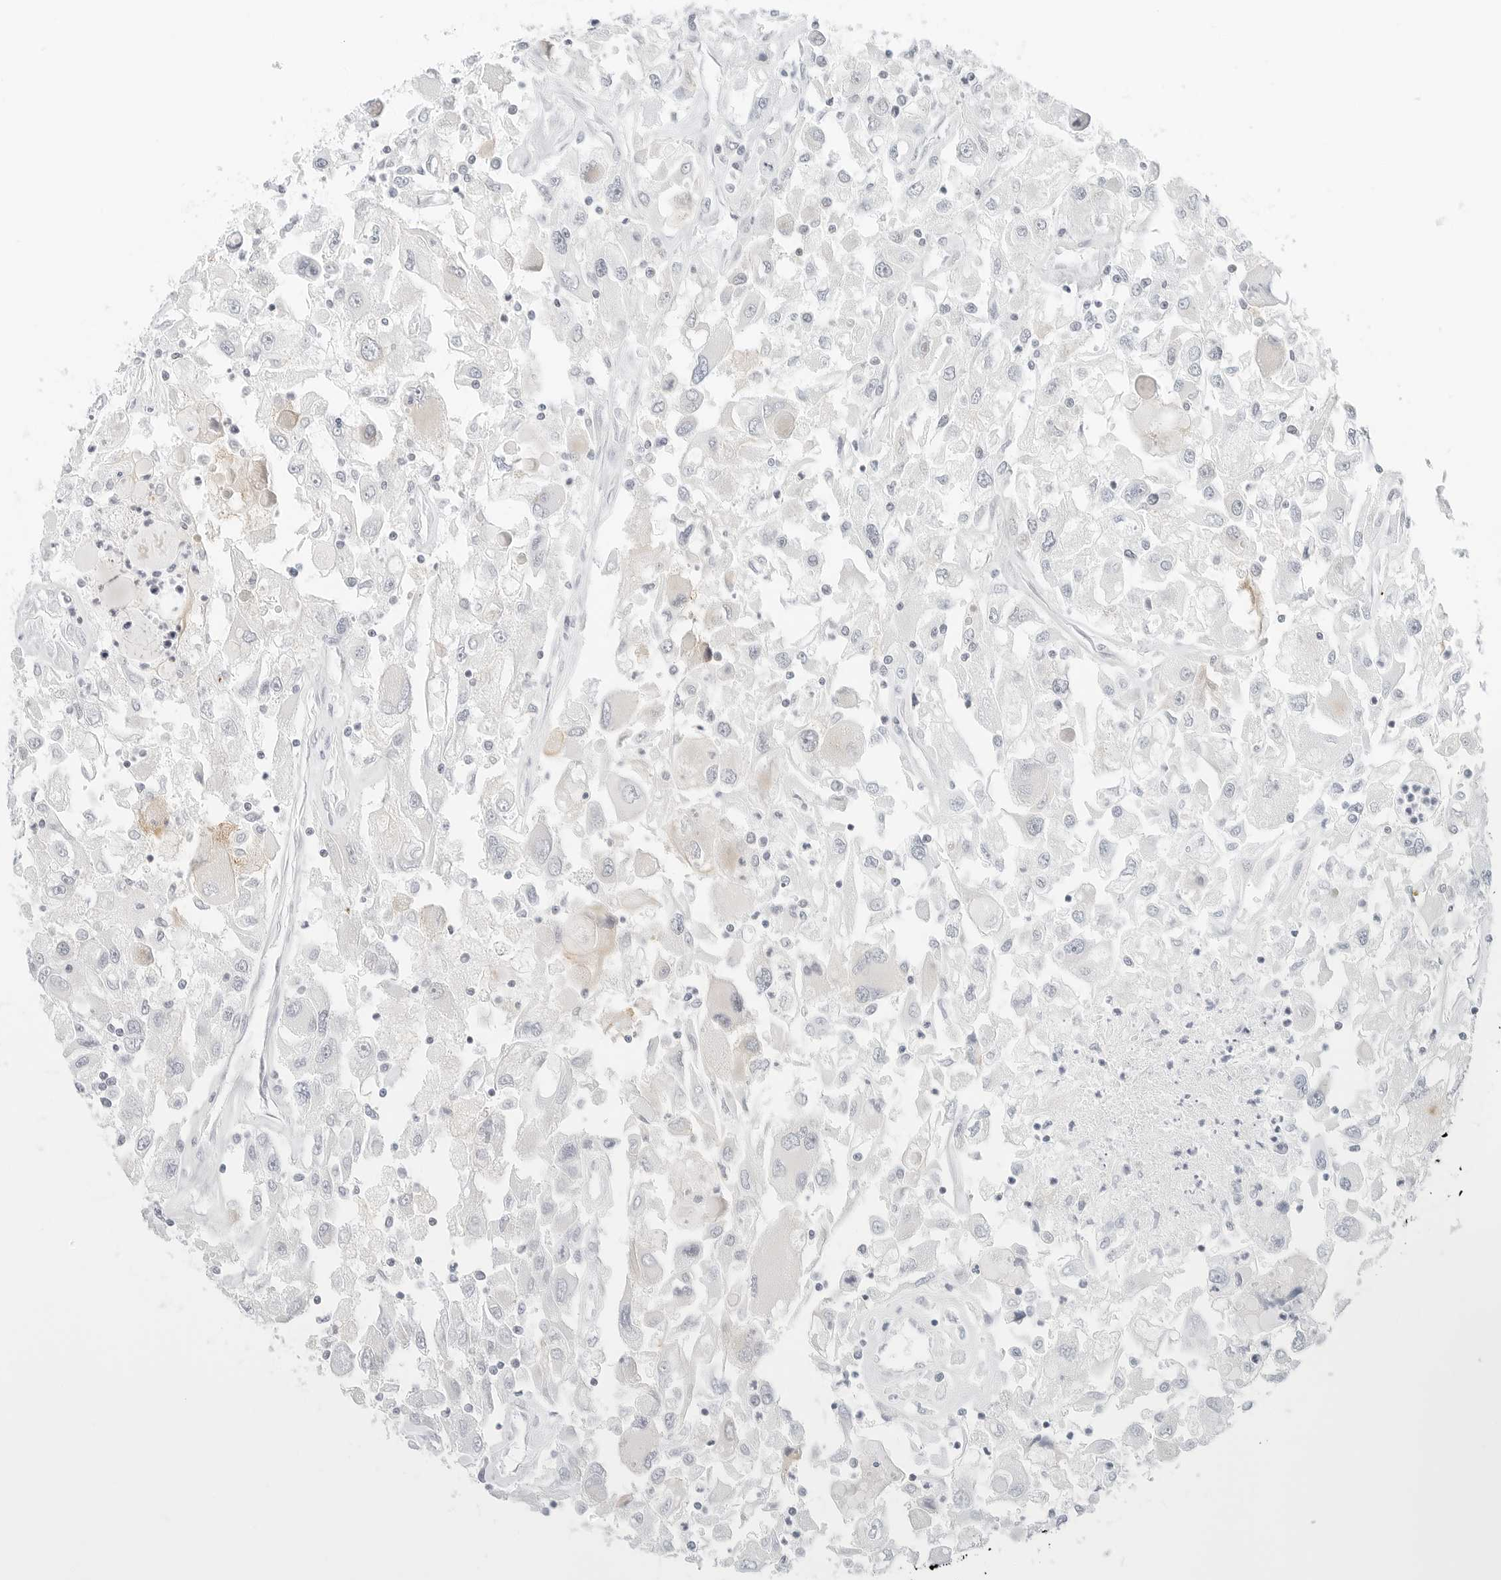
{"staining": {"intensity": "negative", "quantity": "none", "location": "none"}, "tissue": "renal cancer", "cell_type": "Tumor cells", "image_type": "cancer", "snomed": [{"axis": "morphology", "description": "Adenocarcinoma, NOS"}, {"axis": "topography", "description": "Kidney"}], "caption": "The histopathology image demonstrates no staining of tumor cells in renal adenocarcinoma.", "gene": "CCSAP", "patient": {"sex": "female", "age": 52}}